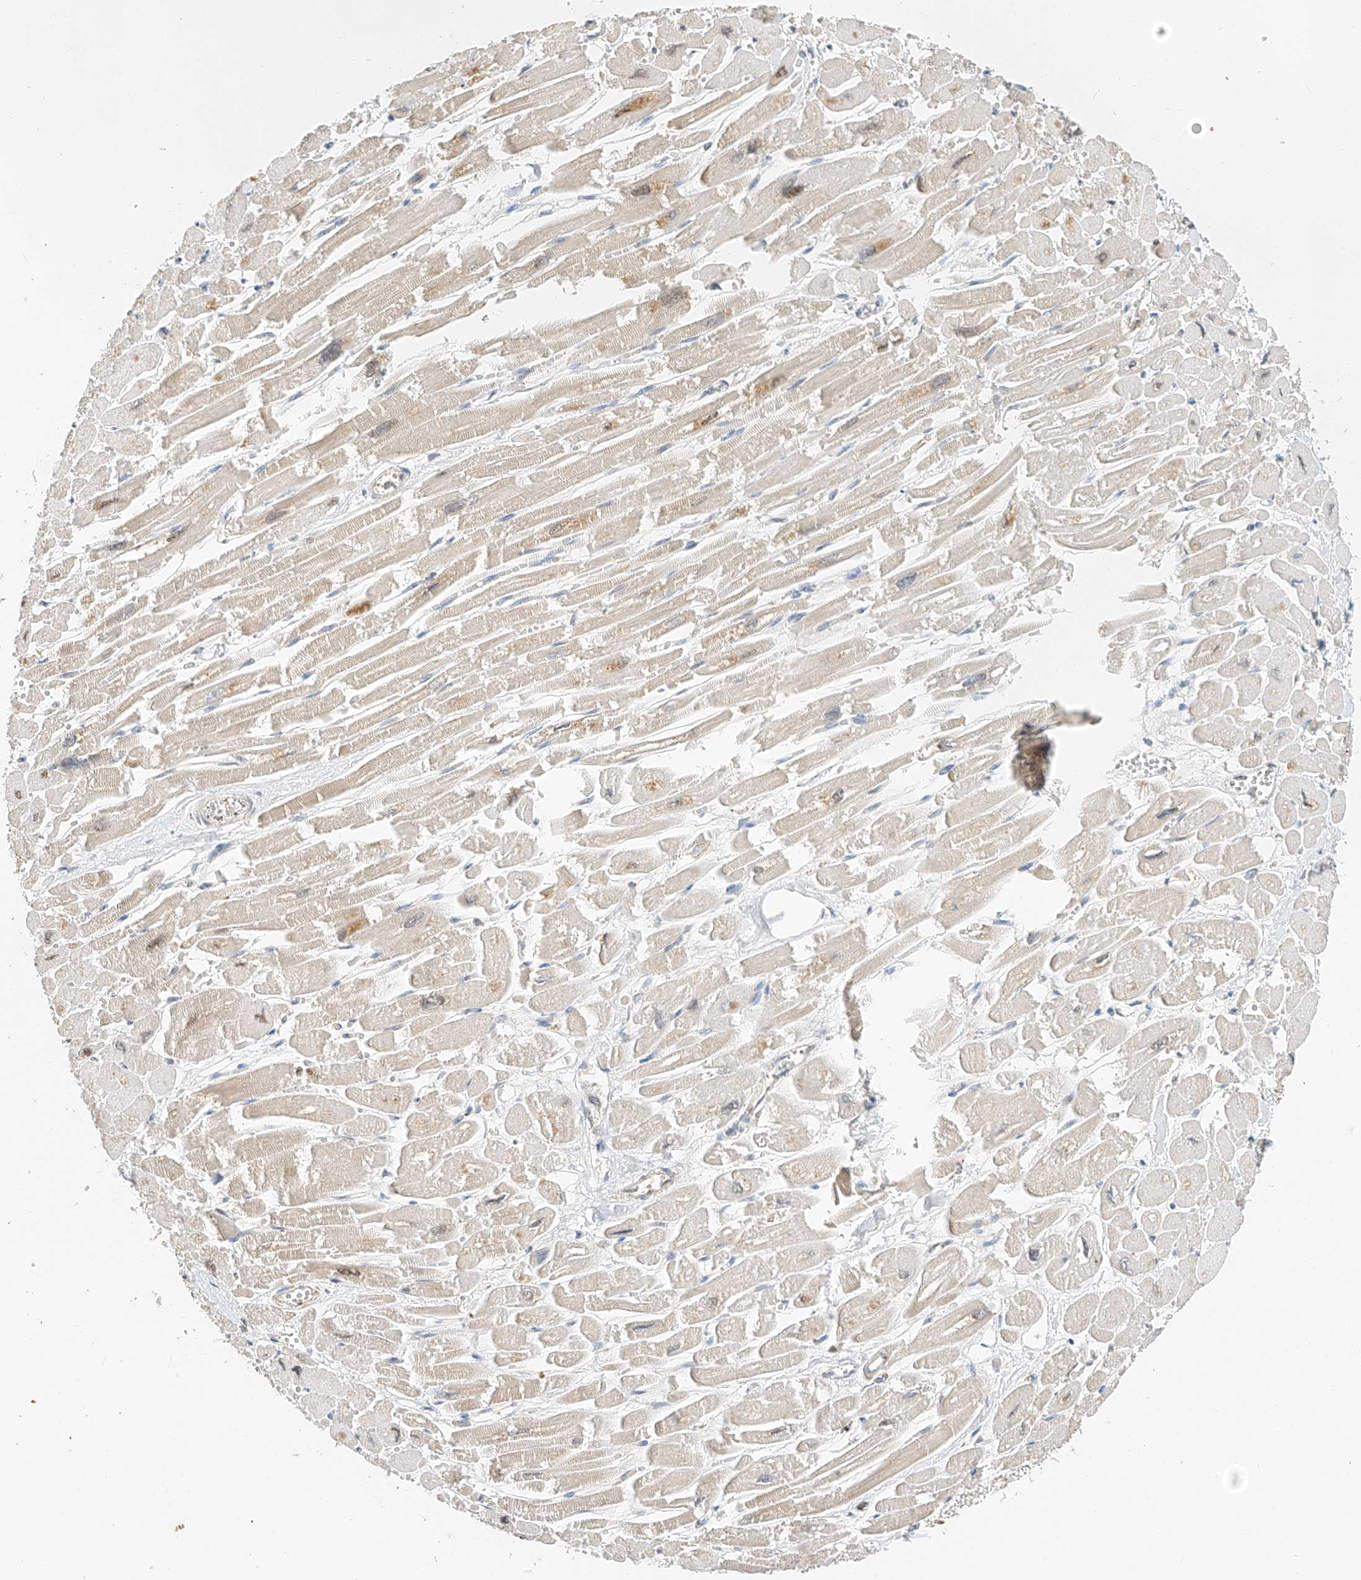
{"staining": {"intensity": "moderate", "quantity": "25%-75%", "location": "cytoplasmic/membranous,nuclear"}, "tissue": "heart muscle", "cell_type": "Cardiomyocytes", "image_type": "normal", "snomed": [{"axis": "morphology", "description": "Normal tissue, NOS"}, {"axis": "topography", "description": "Heart"}], "caption": "Immunohistochemistry (IHC) (DAB) staining of normal heart muscle reveals moderate cytoplasmic/membranous,nuclear protein staining in approximately 25%-75% of cardiomyocytes.", "gene": "YIPF7", "patient": {"sex": "male", "age": 54}}